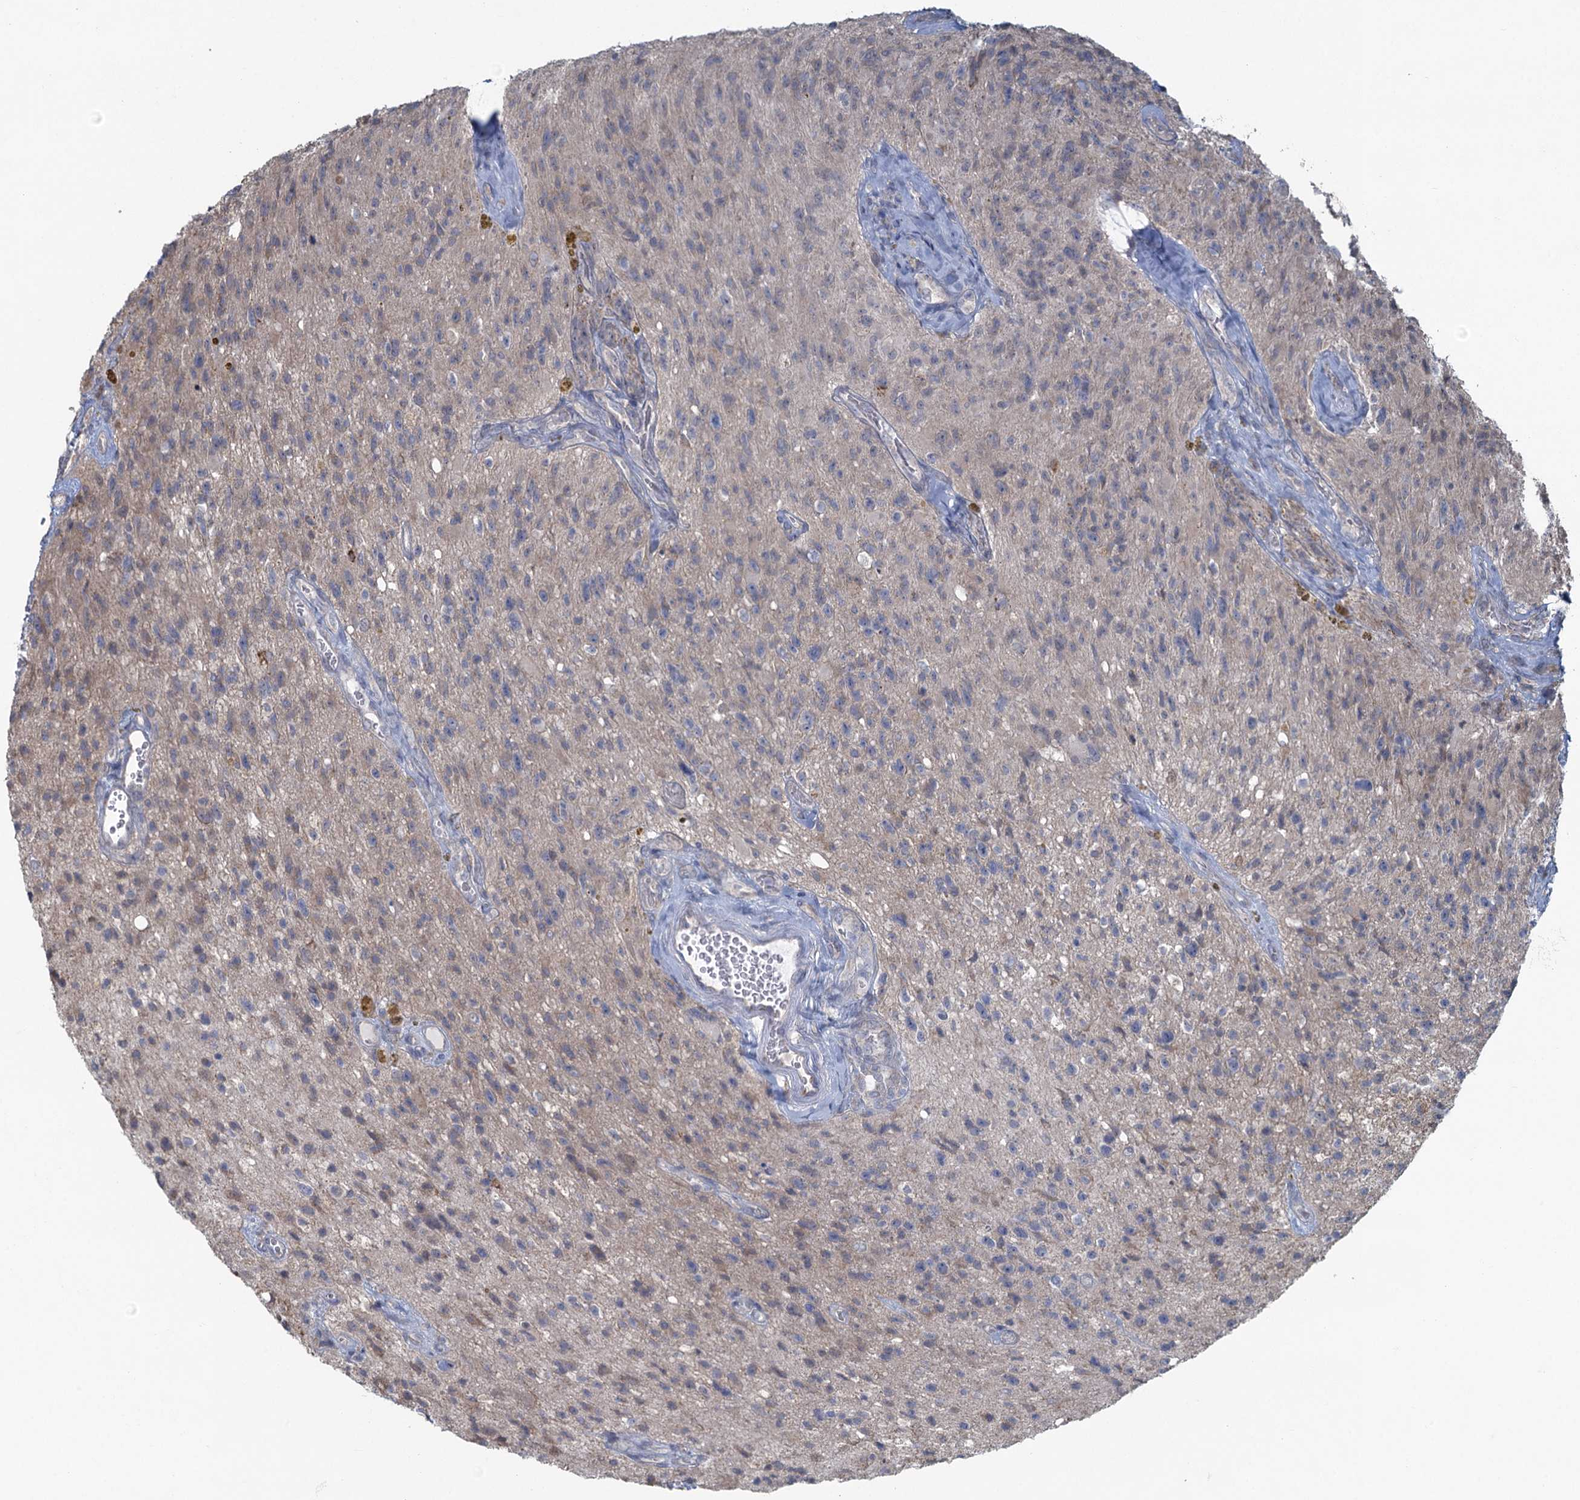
{"staining": {"intensity": "weak", "quantity": "25%-75%", "location": "cytoplasmic/membranous"}, "tissue": "glioma", "cell_type": "Tumor cells", "image_type": "cancer", "snomed": [{"axis": "morphology", "description": "Glioma, malignant, High grade"}, {"axis": "topography", "description": "Brain"}], "caption": "Immunohistochemistry histopathology image of neoplastic tissue: human glioma stained using immunohistochemistry displays low levels of weak protein expression localized specifically in the cytoplasmic/membranous of tumor cells, appearing as a cytoplasmic/membranous brown color.", "gene": "TEX35", "patient": {"sex": "male", "age": 69}}